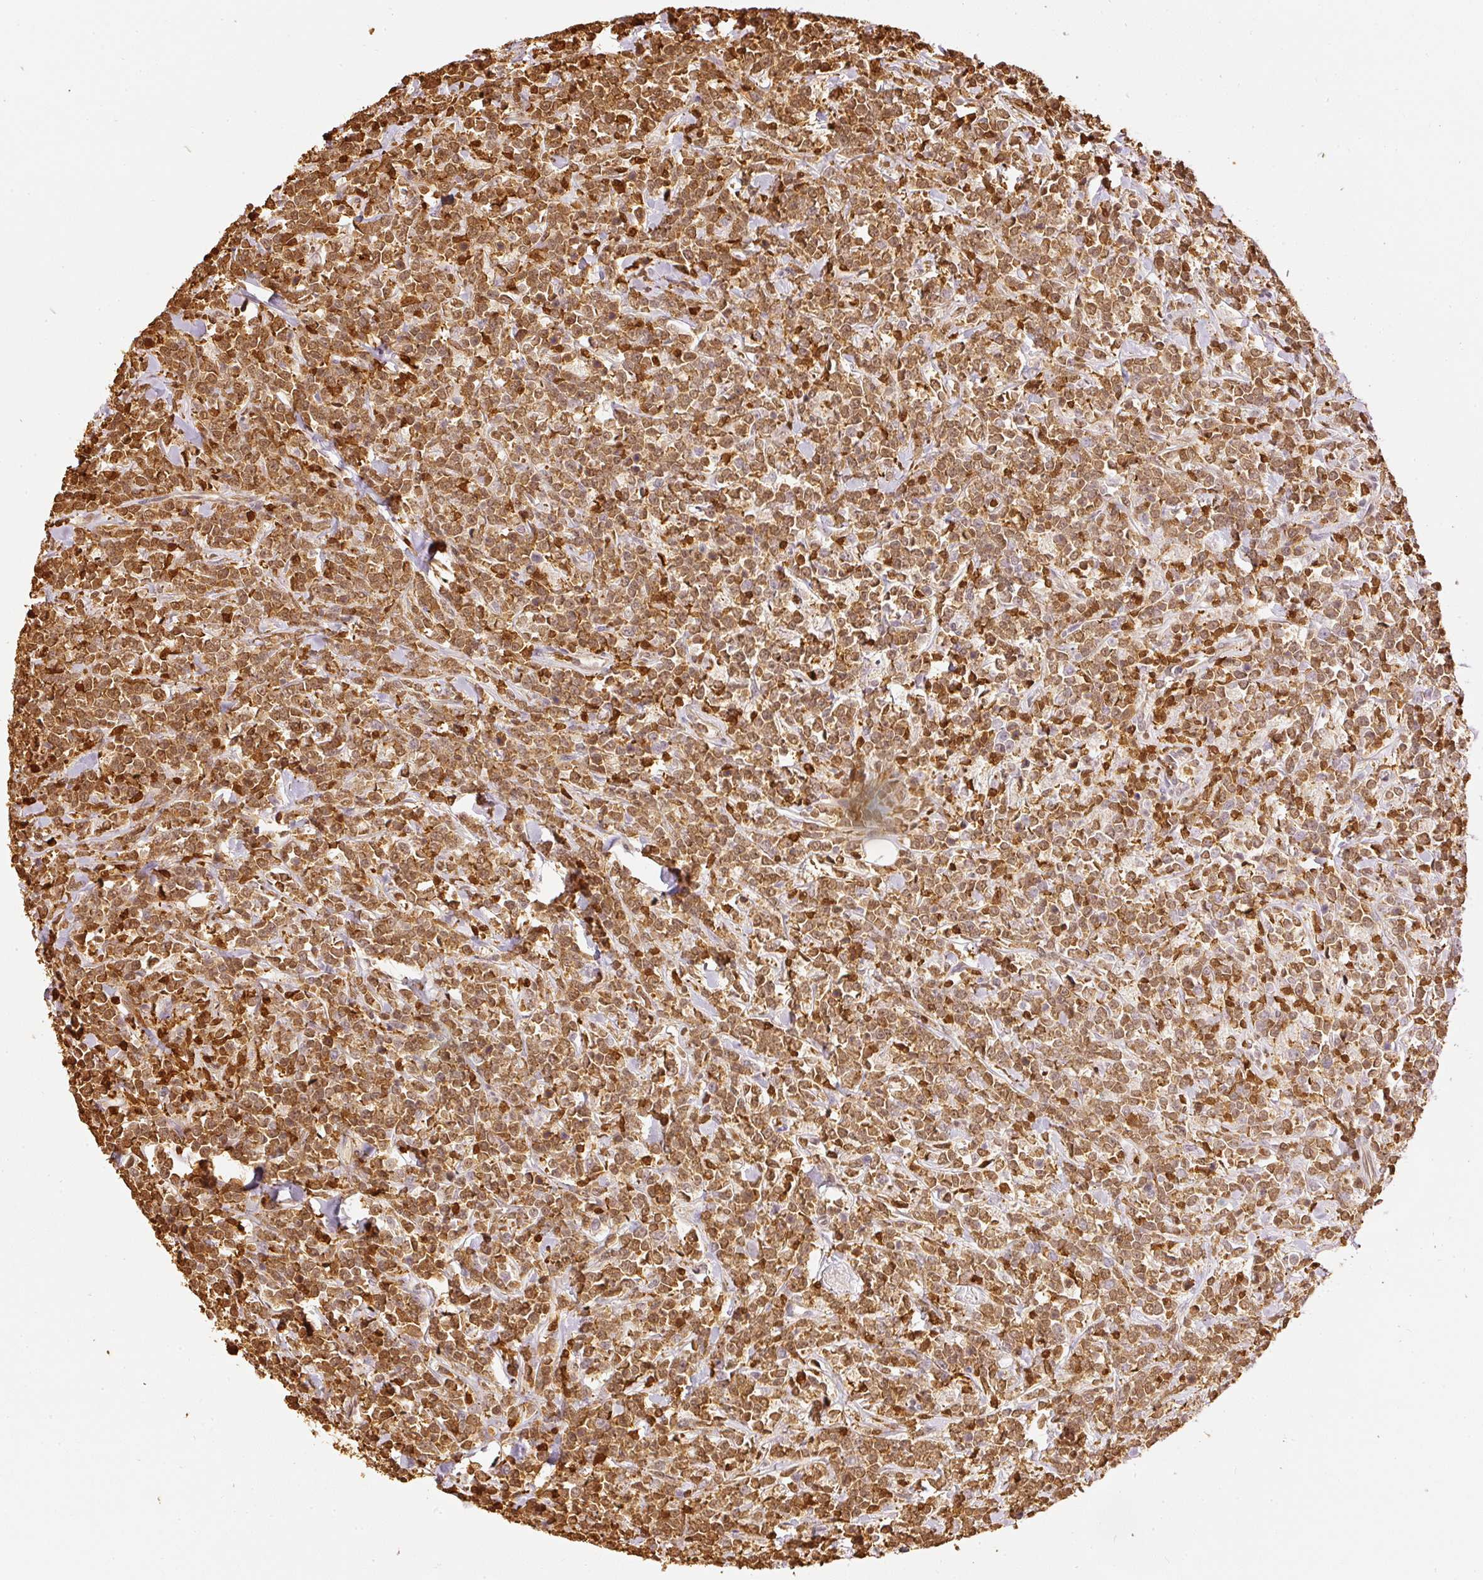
{"staining": {"intensity": "moderate", "quantity": ">75%", "location": "cytoplasmic/membranous,nuclear"}, "tissue": "lymphoma", "cell_type": "Tumor cells", "image_type": "cancer", "snomed": [{"axis": "morphology", "description": "Malignant lymphoma, non-Hodgkin's type, High grade"}, {"axis": "topography", "description": "Small intestine"}, {"axis": "topography", "description": "Colon"}], "caption": "The photomicrograph demonstrates a brown stain indicating the presence of a protein in the cytoplasmic/membranous and nuclear of tumor cells in high-grade malignant lymphoma, non-Hodgkin's type.", "gene": "PFN1", "patient": {"sex": "male", "age": 8}}